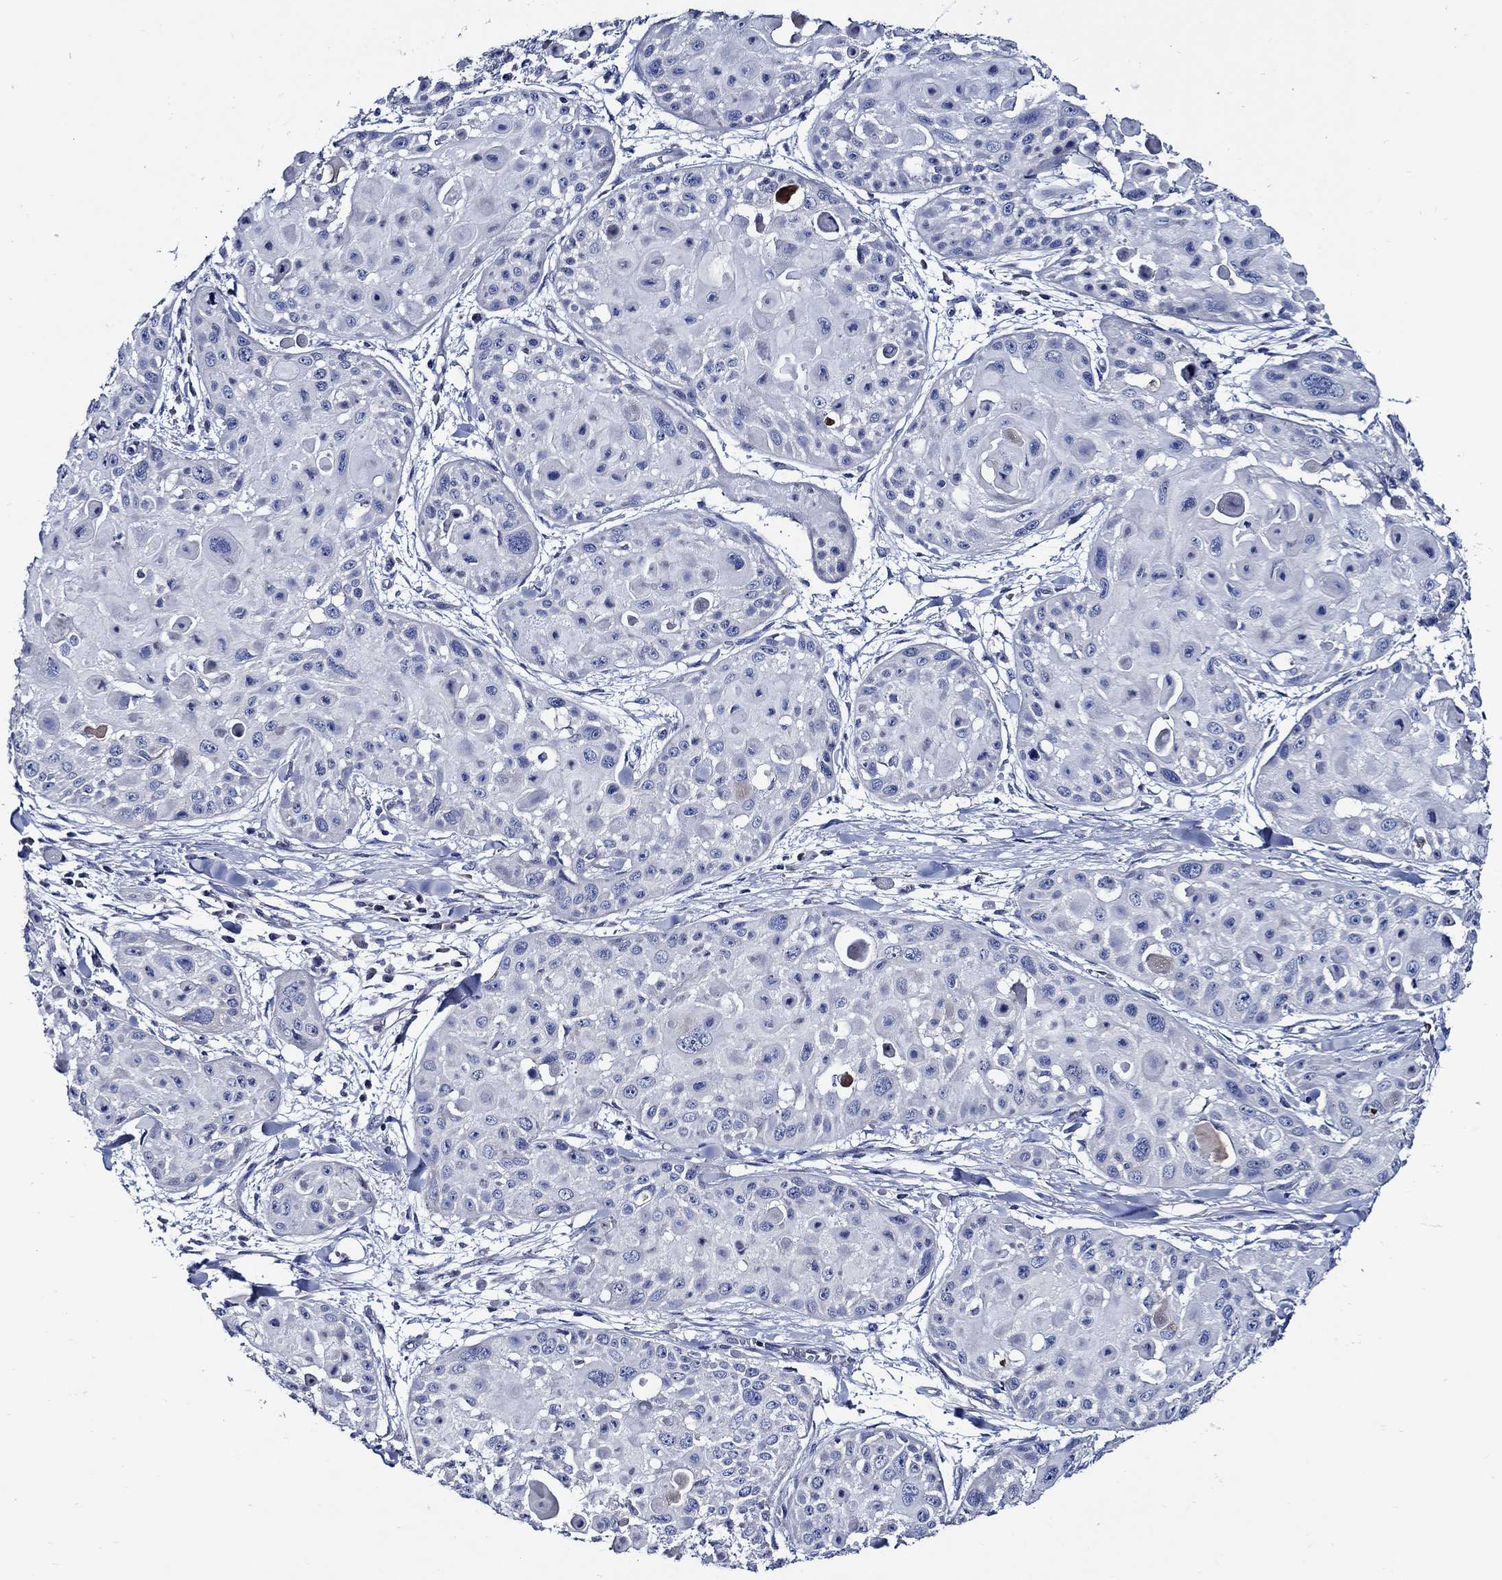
{"staining": {"intensity": "negative", "quantity": "none", "location": "none"}, "tissue": "skin cancer", "cell_type": "Tumor cells", "image_type": "cancer", "snomed": [{"axis": "morphology", "description": "Squamous cell carcinoma, NOS"}, {"axis": "topography", "description": "Skin"}, {"axis": "topography", "description": "Anal"}], "caption": "An immunohistochemistry micrograph of skin cancer (squamous cell carcinoma) is shown. There is no staining in tumor cells of skin cancer (squamous cell carcinoma).", "gene": "SKOR1", "patient": {"sex": "female", "age": 75}}